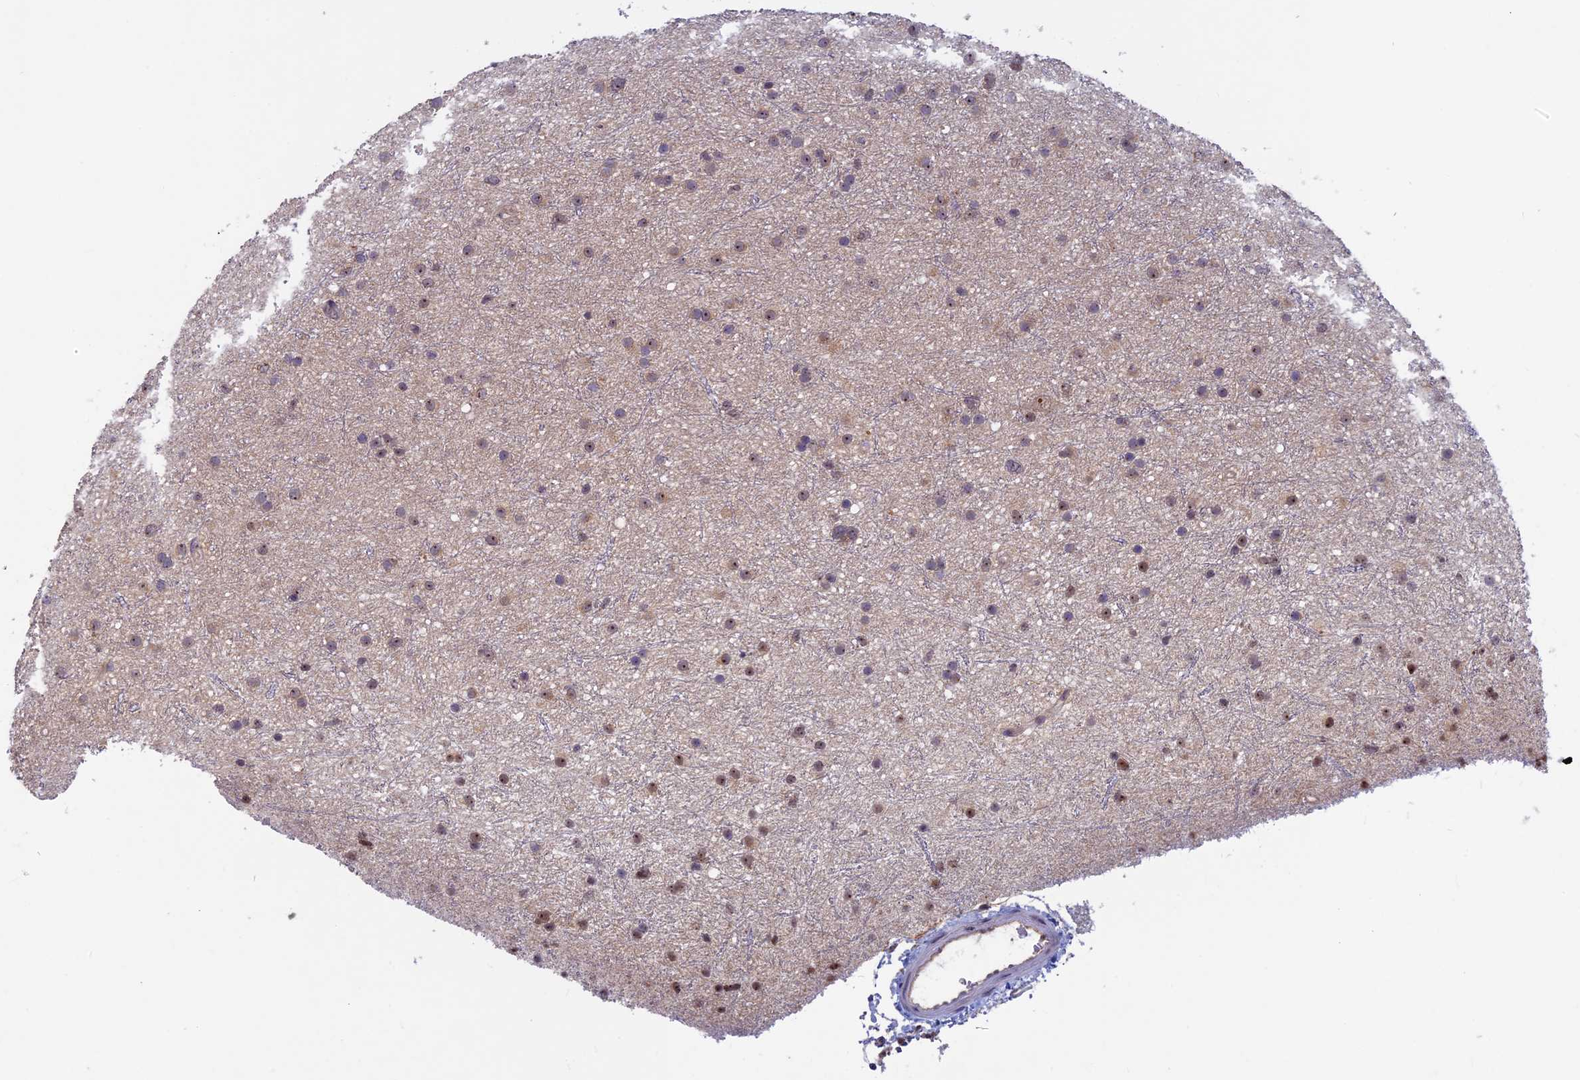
{"staining": {"intensity": "weak", "quantity": "25%-75%", "location": "cytoplasmic/membranous,nuclear"}, "tissue": "glioma", "cell_type": "Tumor cells", "image_type": "cancer", "snomed": [{"axis": "morphology", "description": "Glioma, malignant, Low grade"}, {"axis": "topography", "description": "Cerebral cortex"}], "caption": "Malignant low-grade glioma stained for a protein (brown) shows weak cytoplasmic/membranous and nuclear positive staining in about 25%-75% of tumor cells.", "gene": "SPIRE1", "patient": {"sex": "female", "age": 39}}